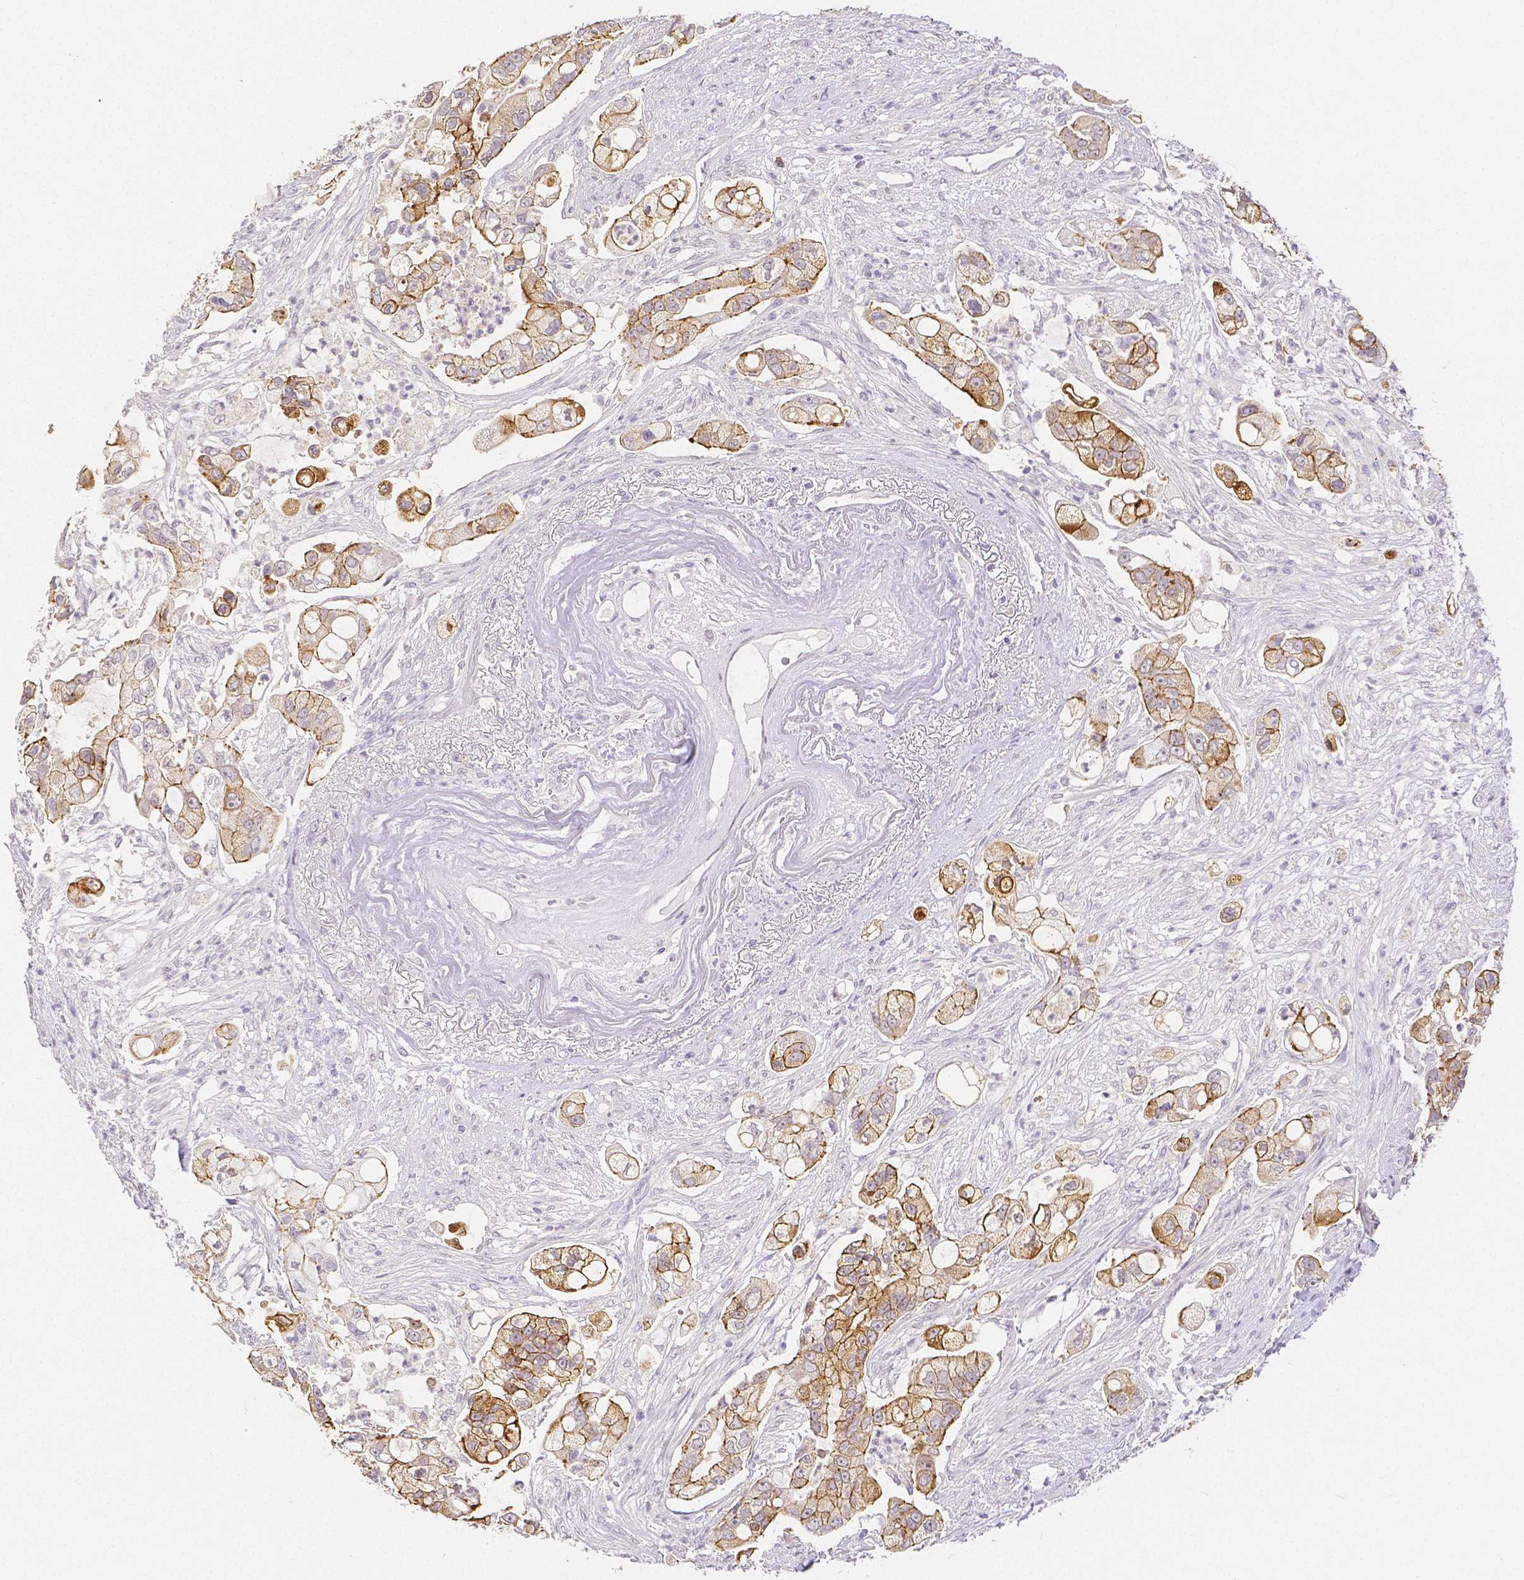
{"staining": {"intensity": "moderate", "quantity": ">75%", "location": "cytoplasmic/membranous"}, "tissue": "pancreatic cancer", "cell_type": "Tumor cells", "image_type": "cancer", "snomed": [{"axis": "morphology", "description": "Adenocarcinoma, NOS"}, {"axis": "topography", "description": "Pancreas"}], "caption": "Protein expression by IHC reveals moderate cytoplasmic/membranous staining in about >75% of tumor cells in pancreatic cancer (adenocarcinoma).", "gene": "OCLN", "patient": {"sex": "female", "age": 69}}